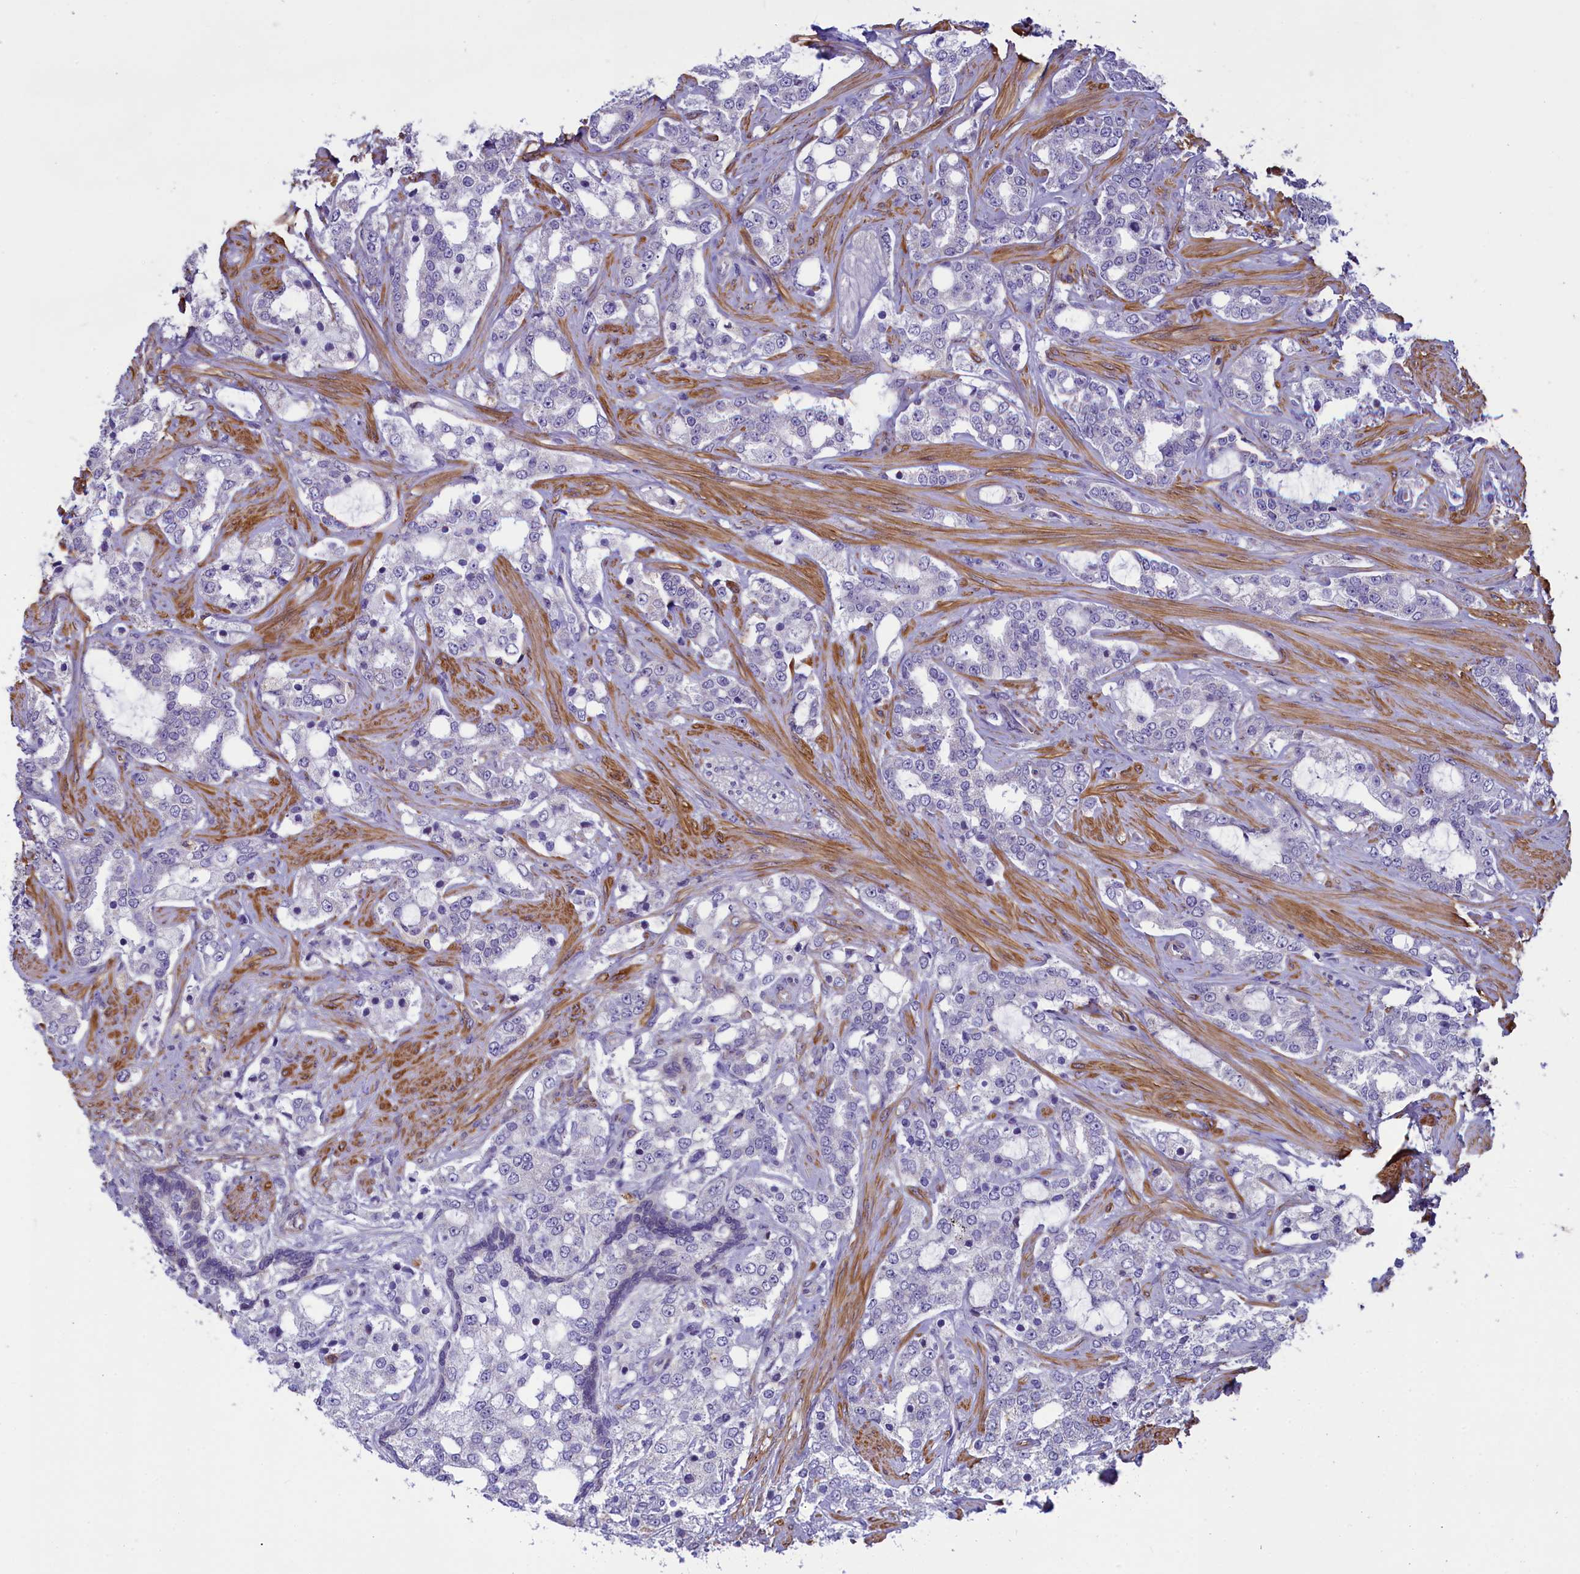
{"staining": {"intensity": "negative", "quantity": "none", "location": "none"}, "tissue": "prostate cancer", "cell_type": "Tumor cells", "image_type": "cancer", "snomed": [{"axis": "morphology", "description": "Adenocarcinoma, High grade"}, {"axis": "topography", "description": "Prostate"}], "caption": "IHC of prostate cancer demonstrates no positivity in tumor cells. The staining was performed using DAB (3,3'-diaminobenzidine) to visualize the protein expression in brown, while the nuclei were stained in blue with hematoxylin (Magnification: 20x).", "gene": "IGSF6", "patient": {"sex": "male", "age": 64}}